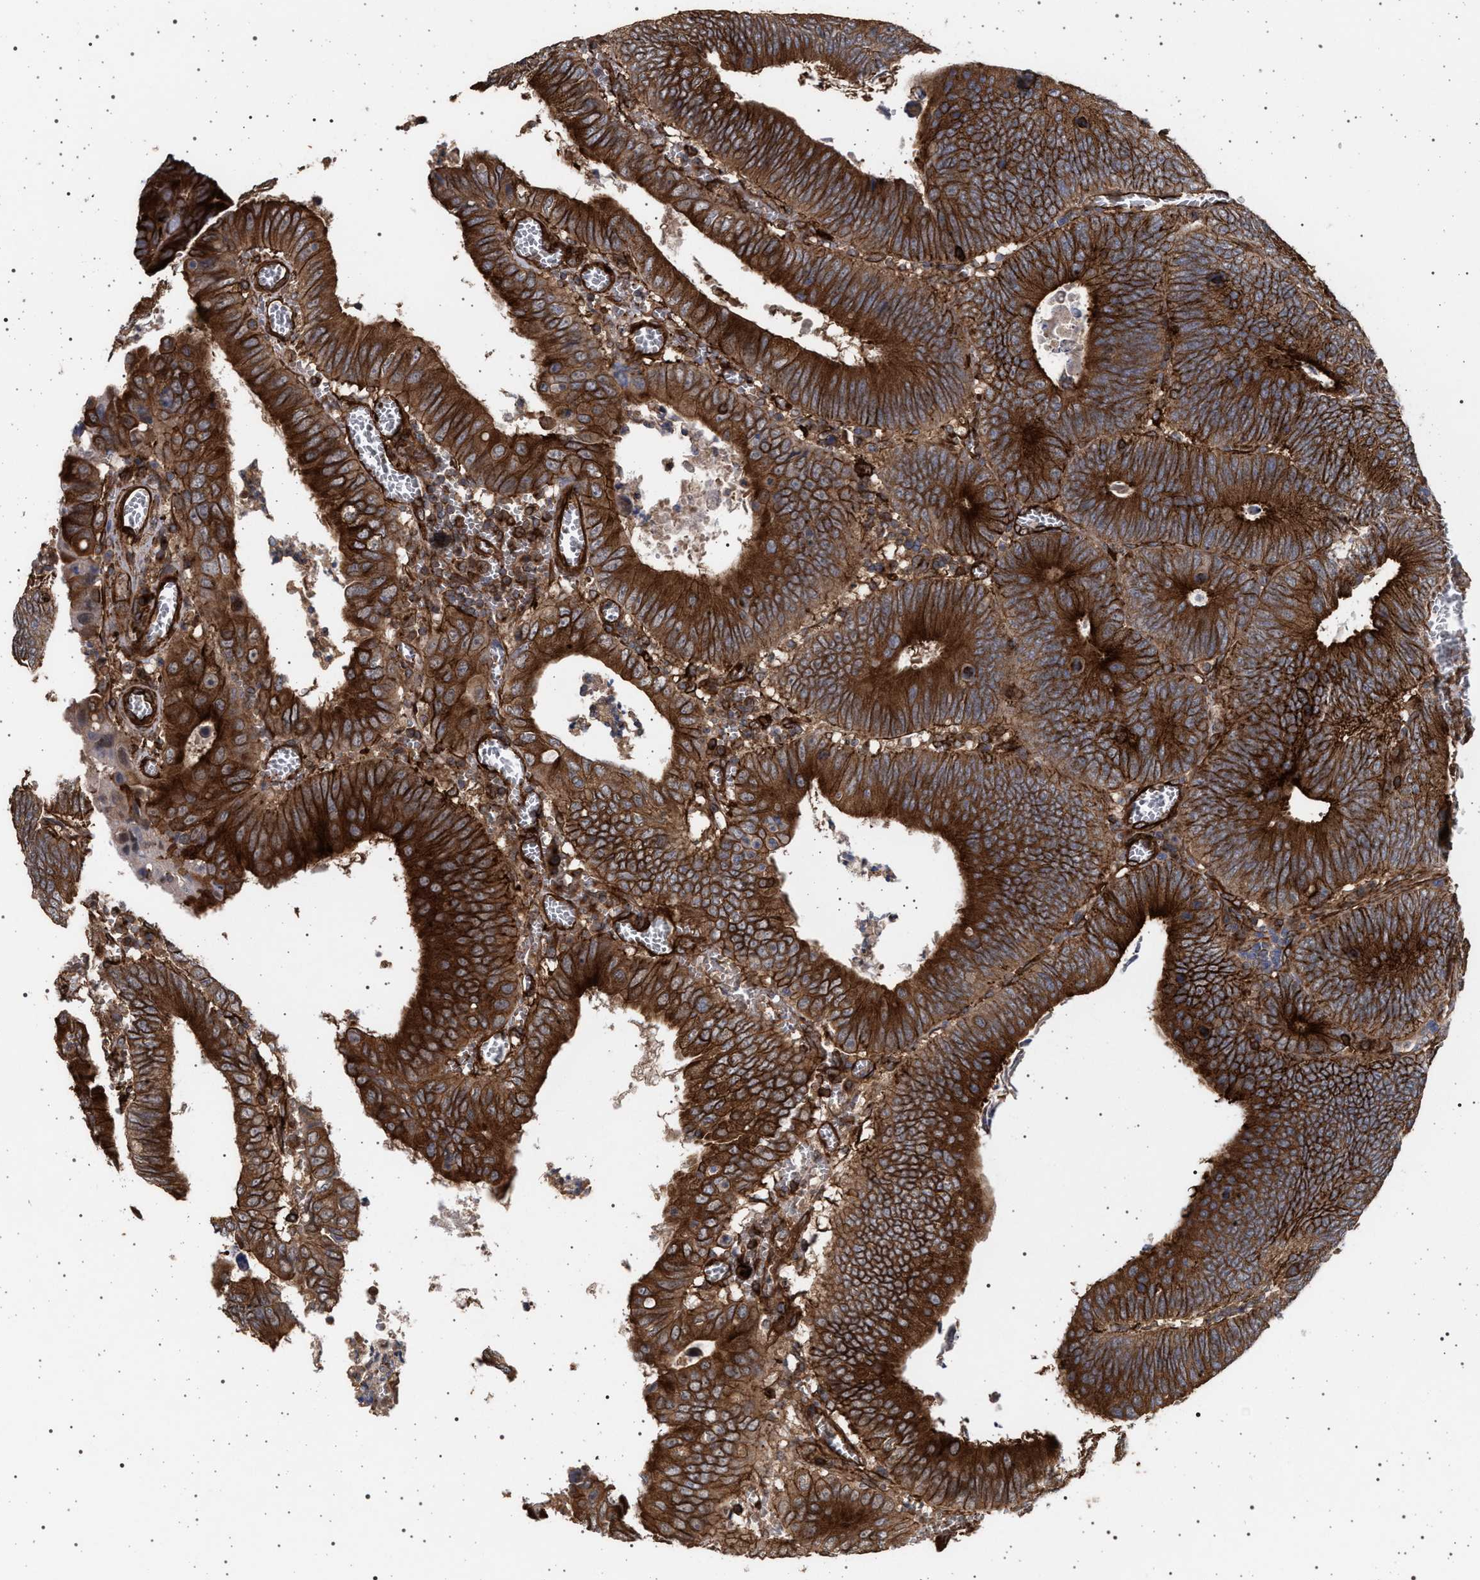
{"staining": {"intensity": "strong", "quantity": ">75%", "location": "cytoplasmic/membranous"}, "tissue": "colorectal cancer", "cell_type": "Tumor cells", "image_type": "cancer", "snomed": [{"axis": "morphology", "description": "Inflammation, NOS"}, {"axis": "morphology", "description": "Adenocarcinoma, NOS"}, {"axis": "topography", "description": "Colon"}], "caption": "Immunohistochemical staining of human colorectal cancer (adenocarcinoma) demonstrates high levels of strong cytoplasmic/membranous protein positivity in about >75% of tumor cells. Nuclei are stained in blue.", "gene": "IFT20", "patient": {"sex": "male", "age": 72}}